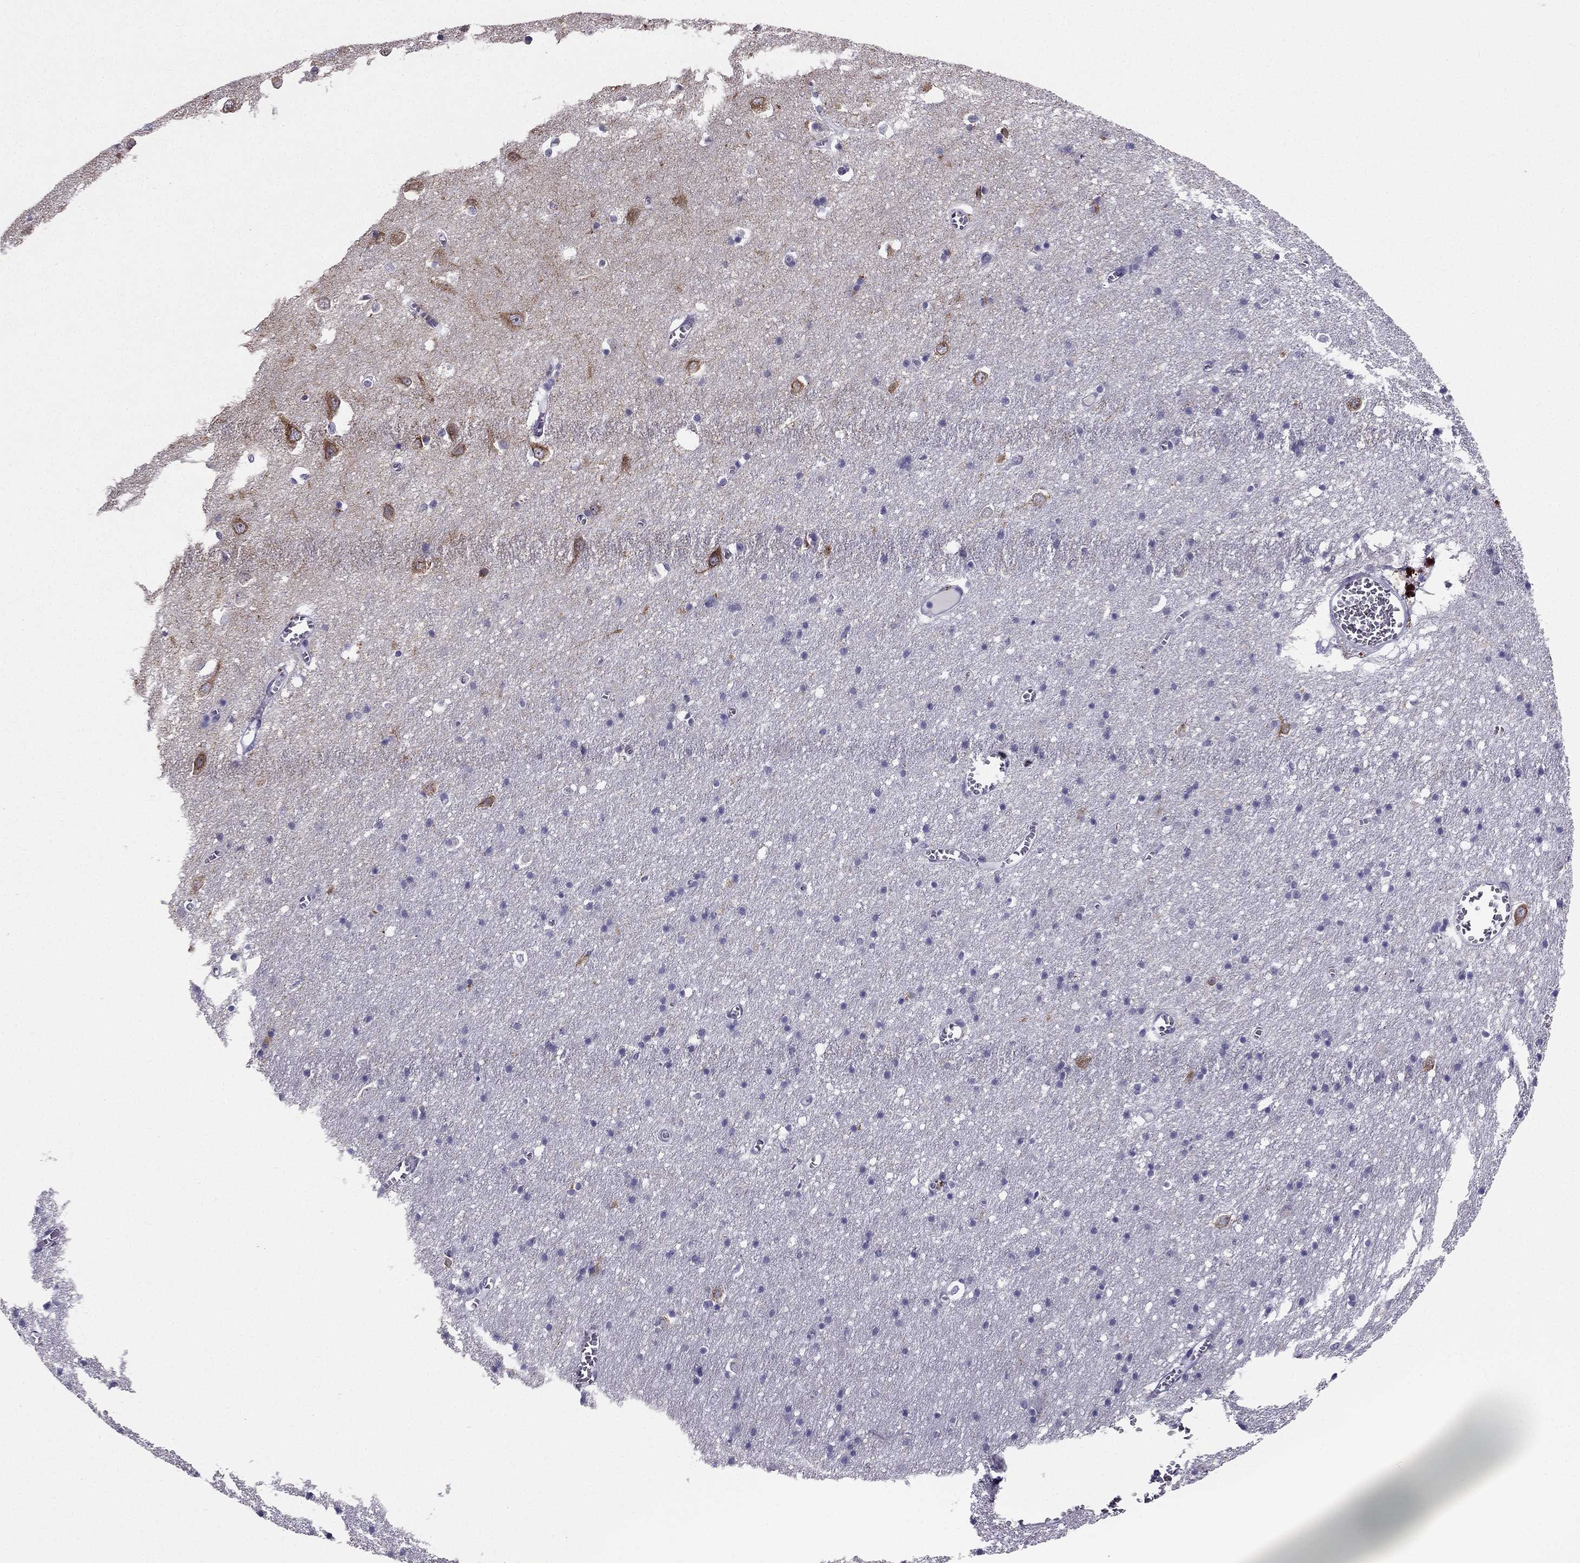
{"staining": {"intensity": "negative", "quantity": "none", "location": "none"}, "tissue": "cerebral cortex", "cell_type": "Endothelial cells", "image_type": "normal", "snomed": [{"axis": "morphology", "description": "Normal tissue, NOS"}, {"axis": "topography", "description": "Cerebral cortex"}], "caption": "This is a micrograph of IHC staining of normal cerebral cortex, which shows no positivity in endothelial cells.", "gene": "LMTK3", "patient": {"sex": "male", "age": 70}}